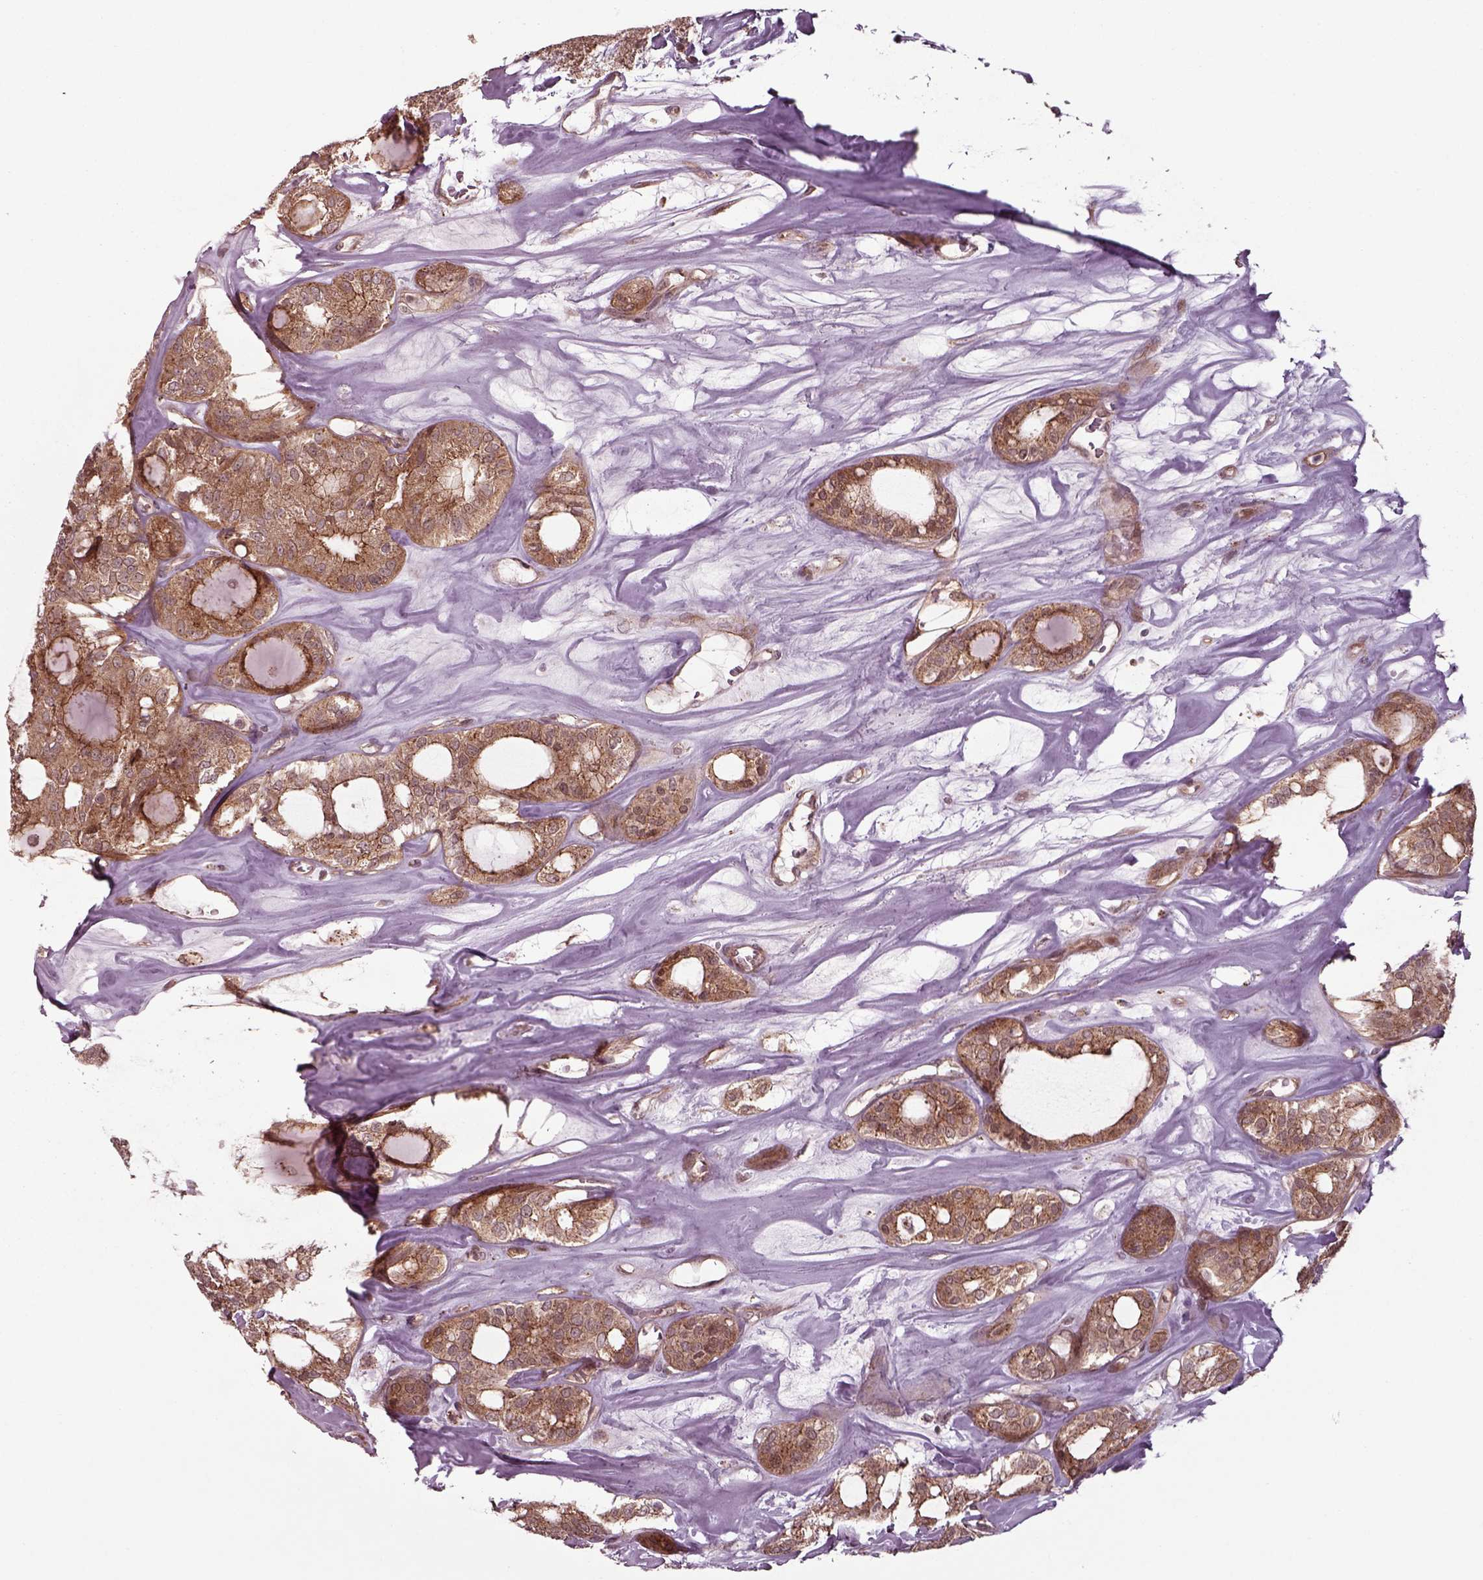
{"staining": {"intensity": "moderate", "quantity": ">75%", "location": "cytoplasmic/membranous"}, "tissue": "thyroid cancer", "cell_type": "Tumor cells", "image_type": "cancer", "snomed": [{"axis": "morphology", "description": "Follicular adenoma carcinoma, NOS"}, {"axis": "topography", "description": "Thyroid gland"}], "caption": "Follicular adenoma carcinoma (thyroid) stained with DAB IHC demonstrates medium levels of moderate cytoplasmic/membranous staining in approximately >75% of tumor cells.", "gene": "CHMP3", "patient": {"sex": "male", "age": 75}}